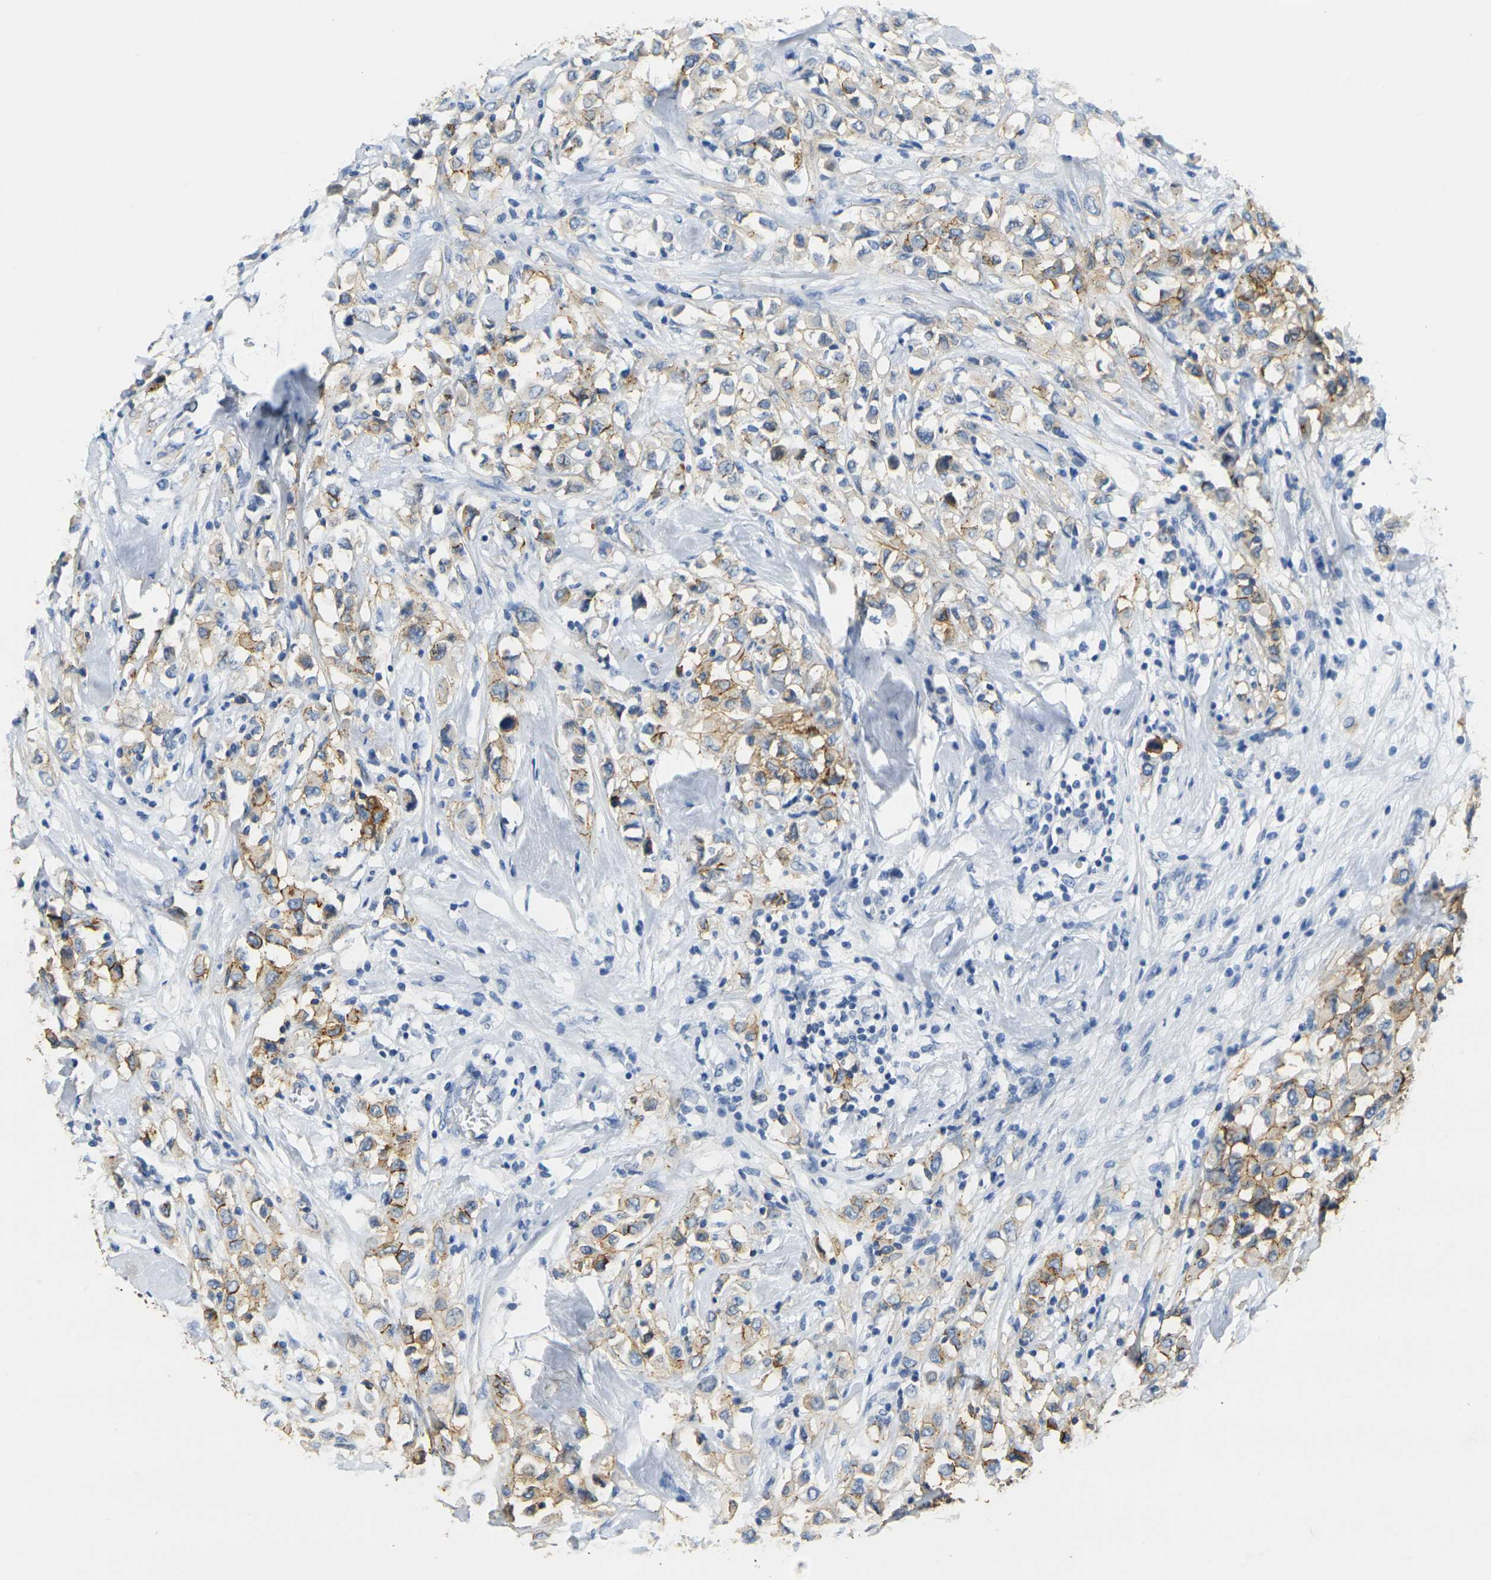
{"staining": {"intensity": "moderate", "quantity": ">75%", "location": "cytoplasmic/membranous"}, "tissue": "breast cancer", "cell_type": "Tumor cells", "image_type": "cancer", "snomed": [{"axis": "morphology", "description": "Duct carcinoma"}, {"axis": "topography", "description": "Breast"}], "caption": "Immunohistochemistry (IHC) micrograph of invasive ductal carcinoma (breast) stained for a protein (brown), which demonstrates medium levels of moderate cytoplasmic/membranous positivity in about >75% of tumor cells.", "gene": "CLDN7", "patient": {"sex": "female", "age": 61}}